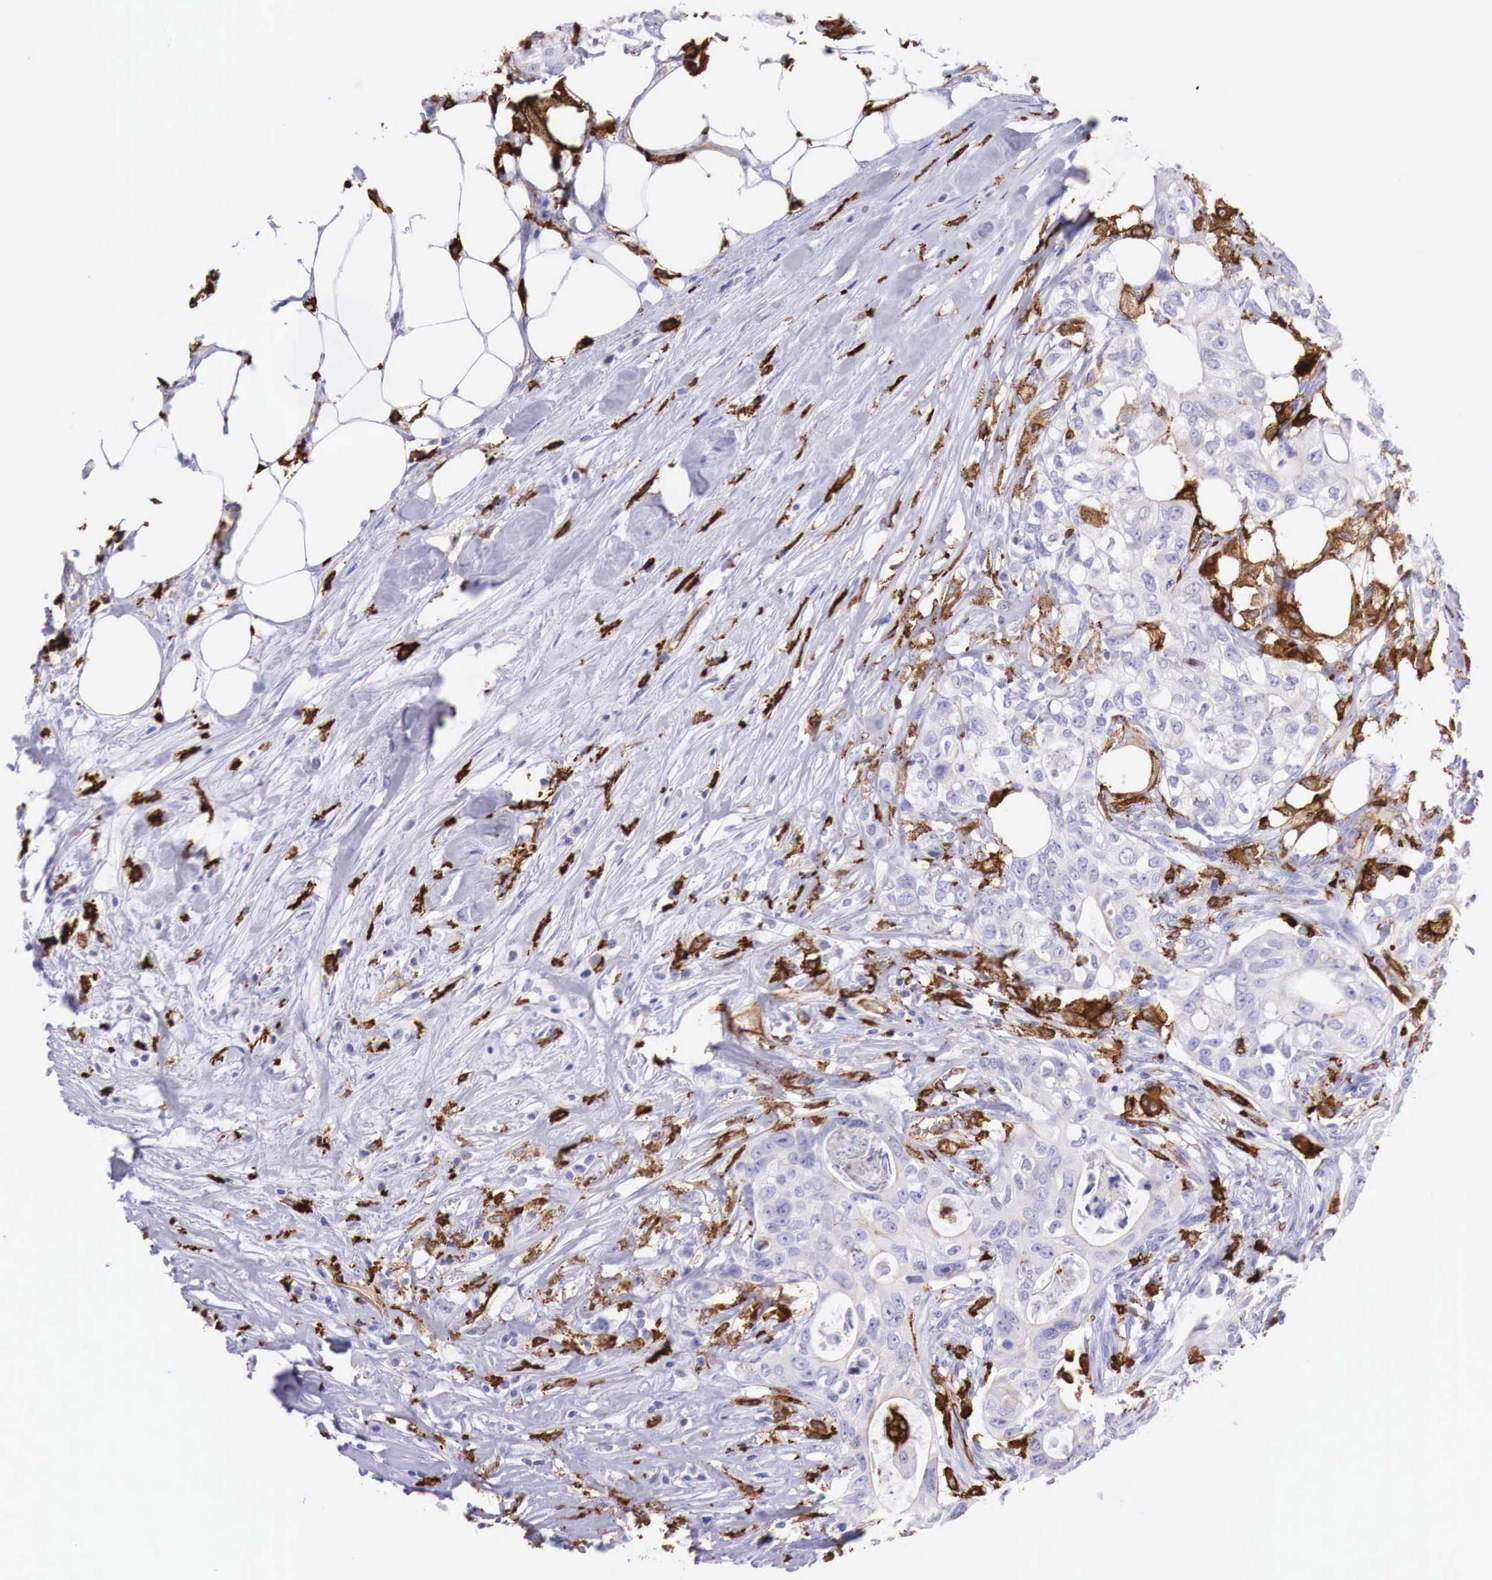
{"staining": {"intensity": "negative", "quantity": "none", "location": "none"}, "tissue": "colorectal cancer", "cell_type": "Tumor cells", "image_type": "cancer", "snomed": [{"axis": "morphology", "description": "Adenocarcinoma, NOS"}, {"axis": "topography", "description": "Rectum"}], "caption": "IHC micrograph of neoplastic tissue: human colorectal cancer stained with DAB (3,3'-diaminobenzidine) demonstrates no significant protein expression in tumor cells. (DAB immunohistochemistry (IHC) visualized using brightfield microscopy, high magnification).", "gene": "MSR1", "patient": {"sex": "female", "age": 57}}